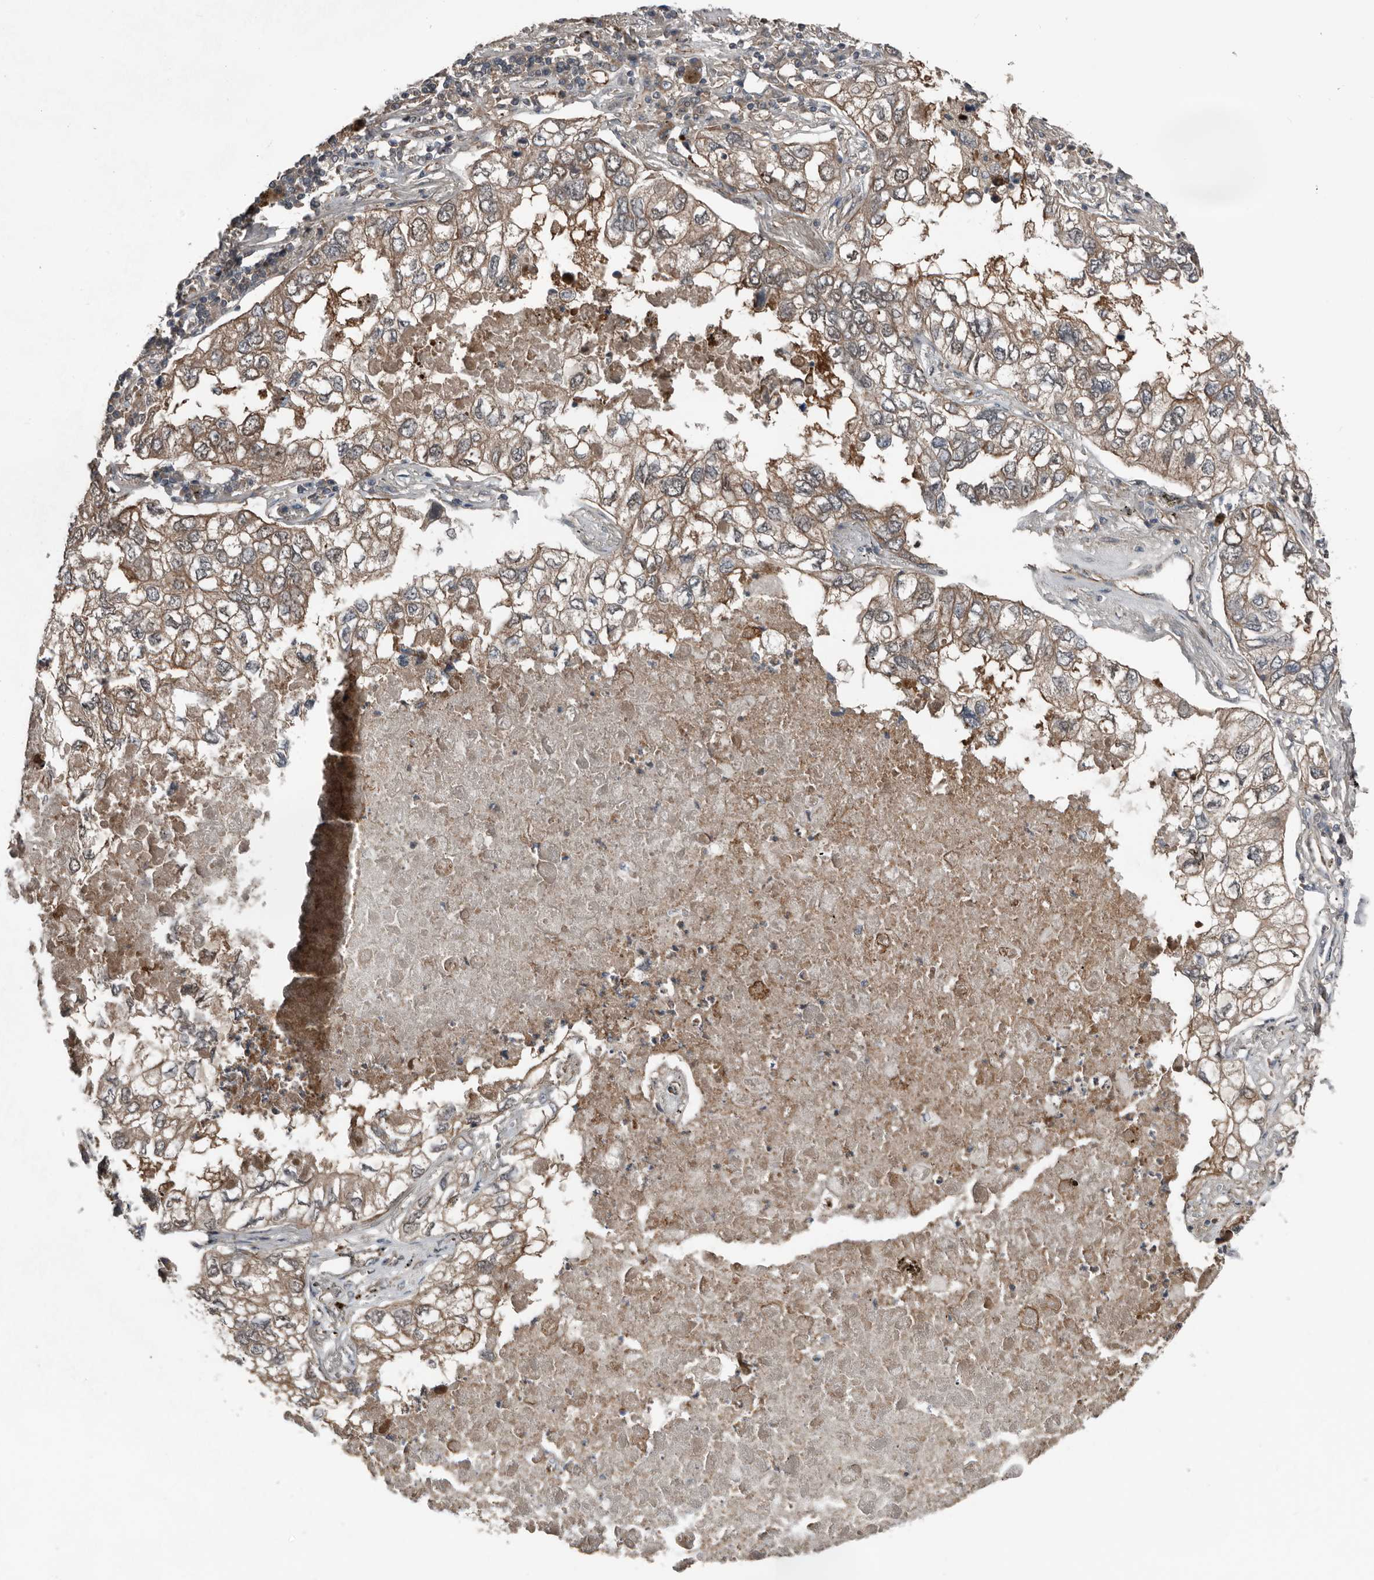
{"staining": {"intensity": "moderate", "quantity": ">75%", "location": "cytoplasmic/membranous"}, "tissue": "lung cancer", "cell_type": "Tumor cells", "image_type": "cancer", "snomed": [{"axis": "morphology", "description": "Adenocarcinoma, NOS"}, {"axis": "topography", "description": "Lung"}], "caption": "This is a histology image of immunohistochemistry staining of lung cancer, which shows moderate staining in the cytoplasmic/membranous of tumor cells.", "gene": "DNAJB4", "patient": {"sex": "male", "age": 65}}